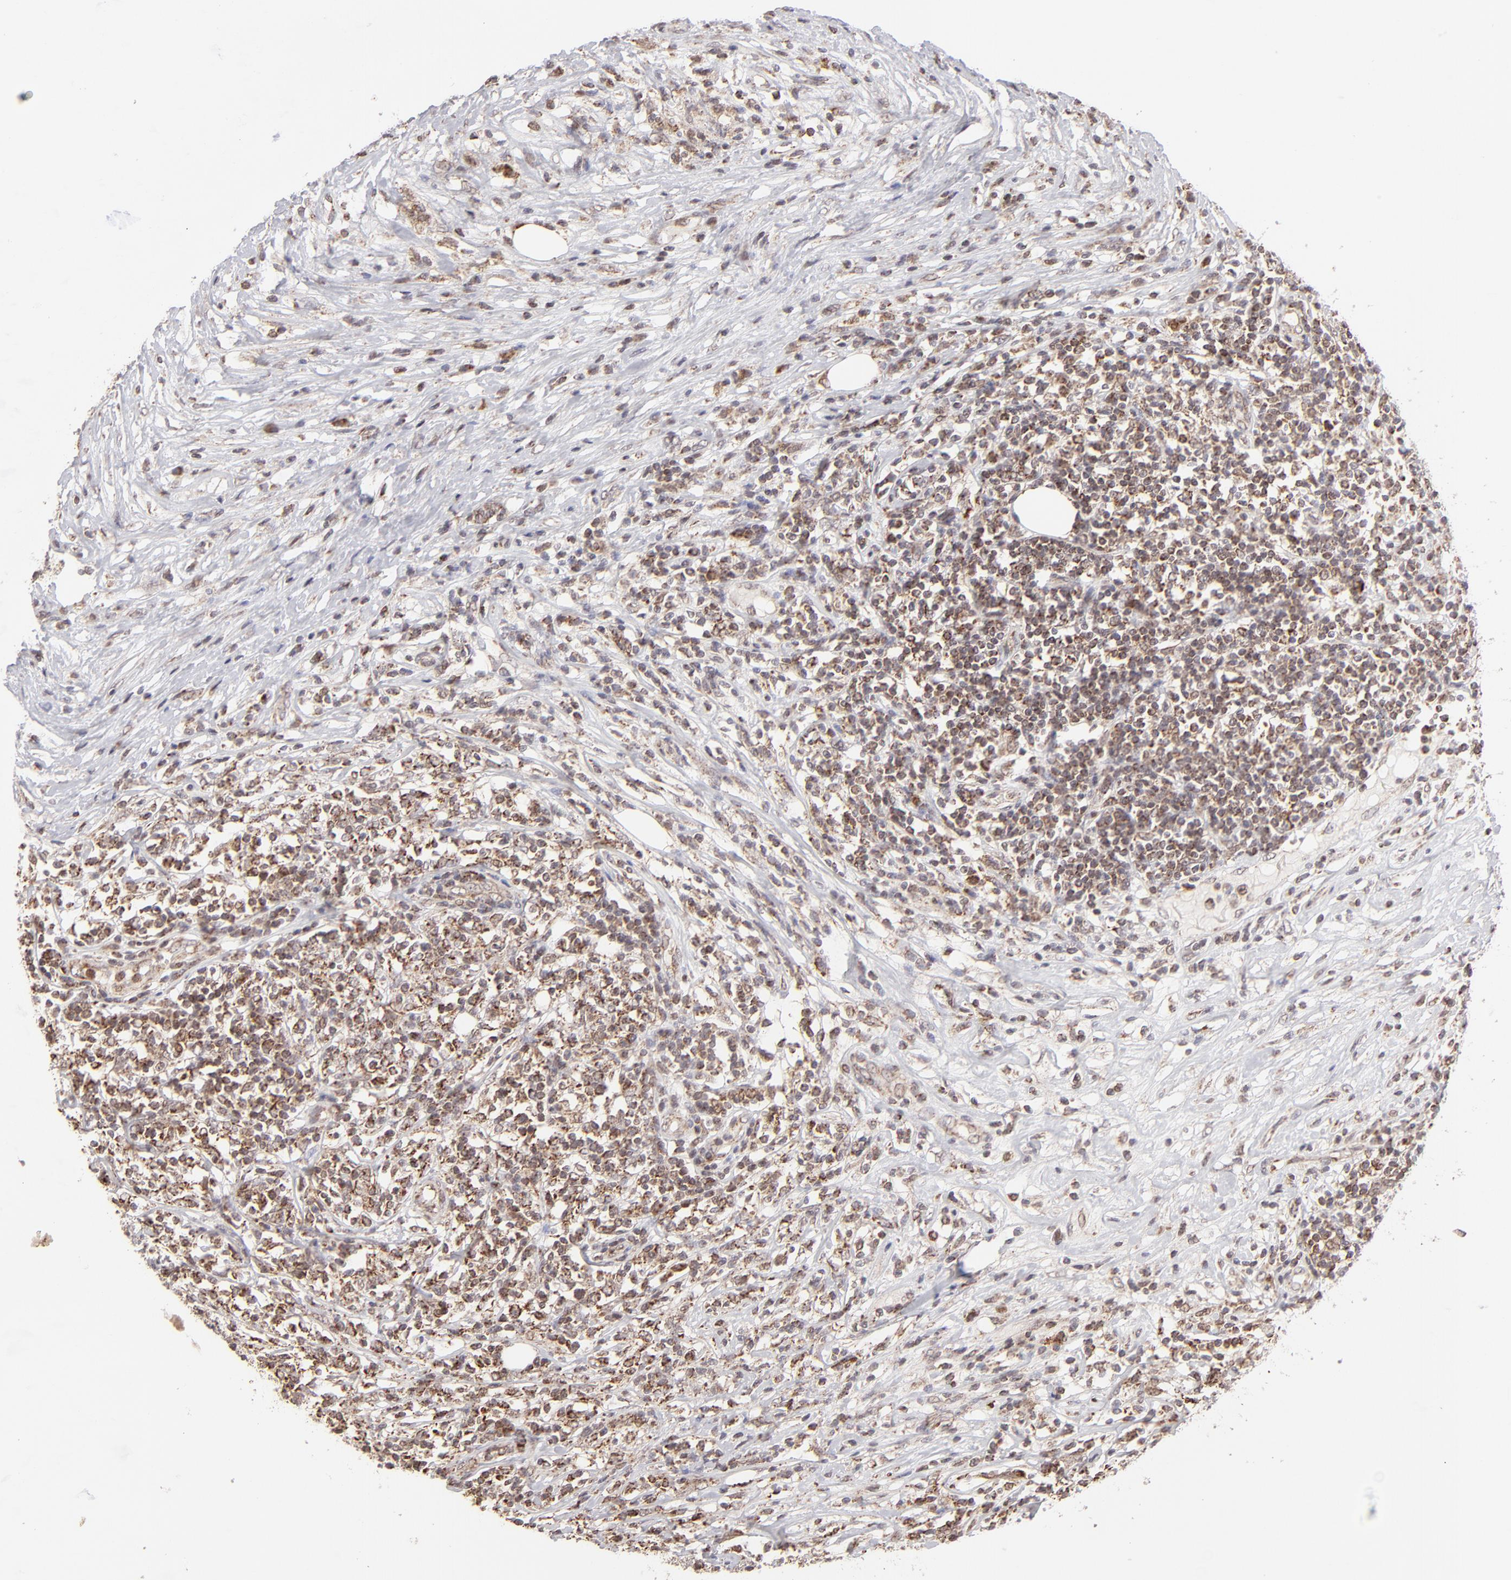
{"staining": {"intensity": "moderate", "quantity": "25%-75%", "location": "cytoplasmic/membranous"}, "tissue": "lymphoma", "cell_type": "Tumor cells", "image_type": "cancer", "snomed": [{"axis": "morphology", "description": "Malignant lymphoma, non-Hodgkin's type, High grade"}, {"axis": "topography", "description": "Lymph node"}], "caption": "A brown stain shows moderate cytoplasmic/membranous positivity of a protein in lymphoma tumor cells.", "gene": "SLC15A1", "patient": {"sex": "female", "age": 84}}